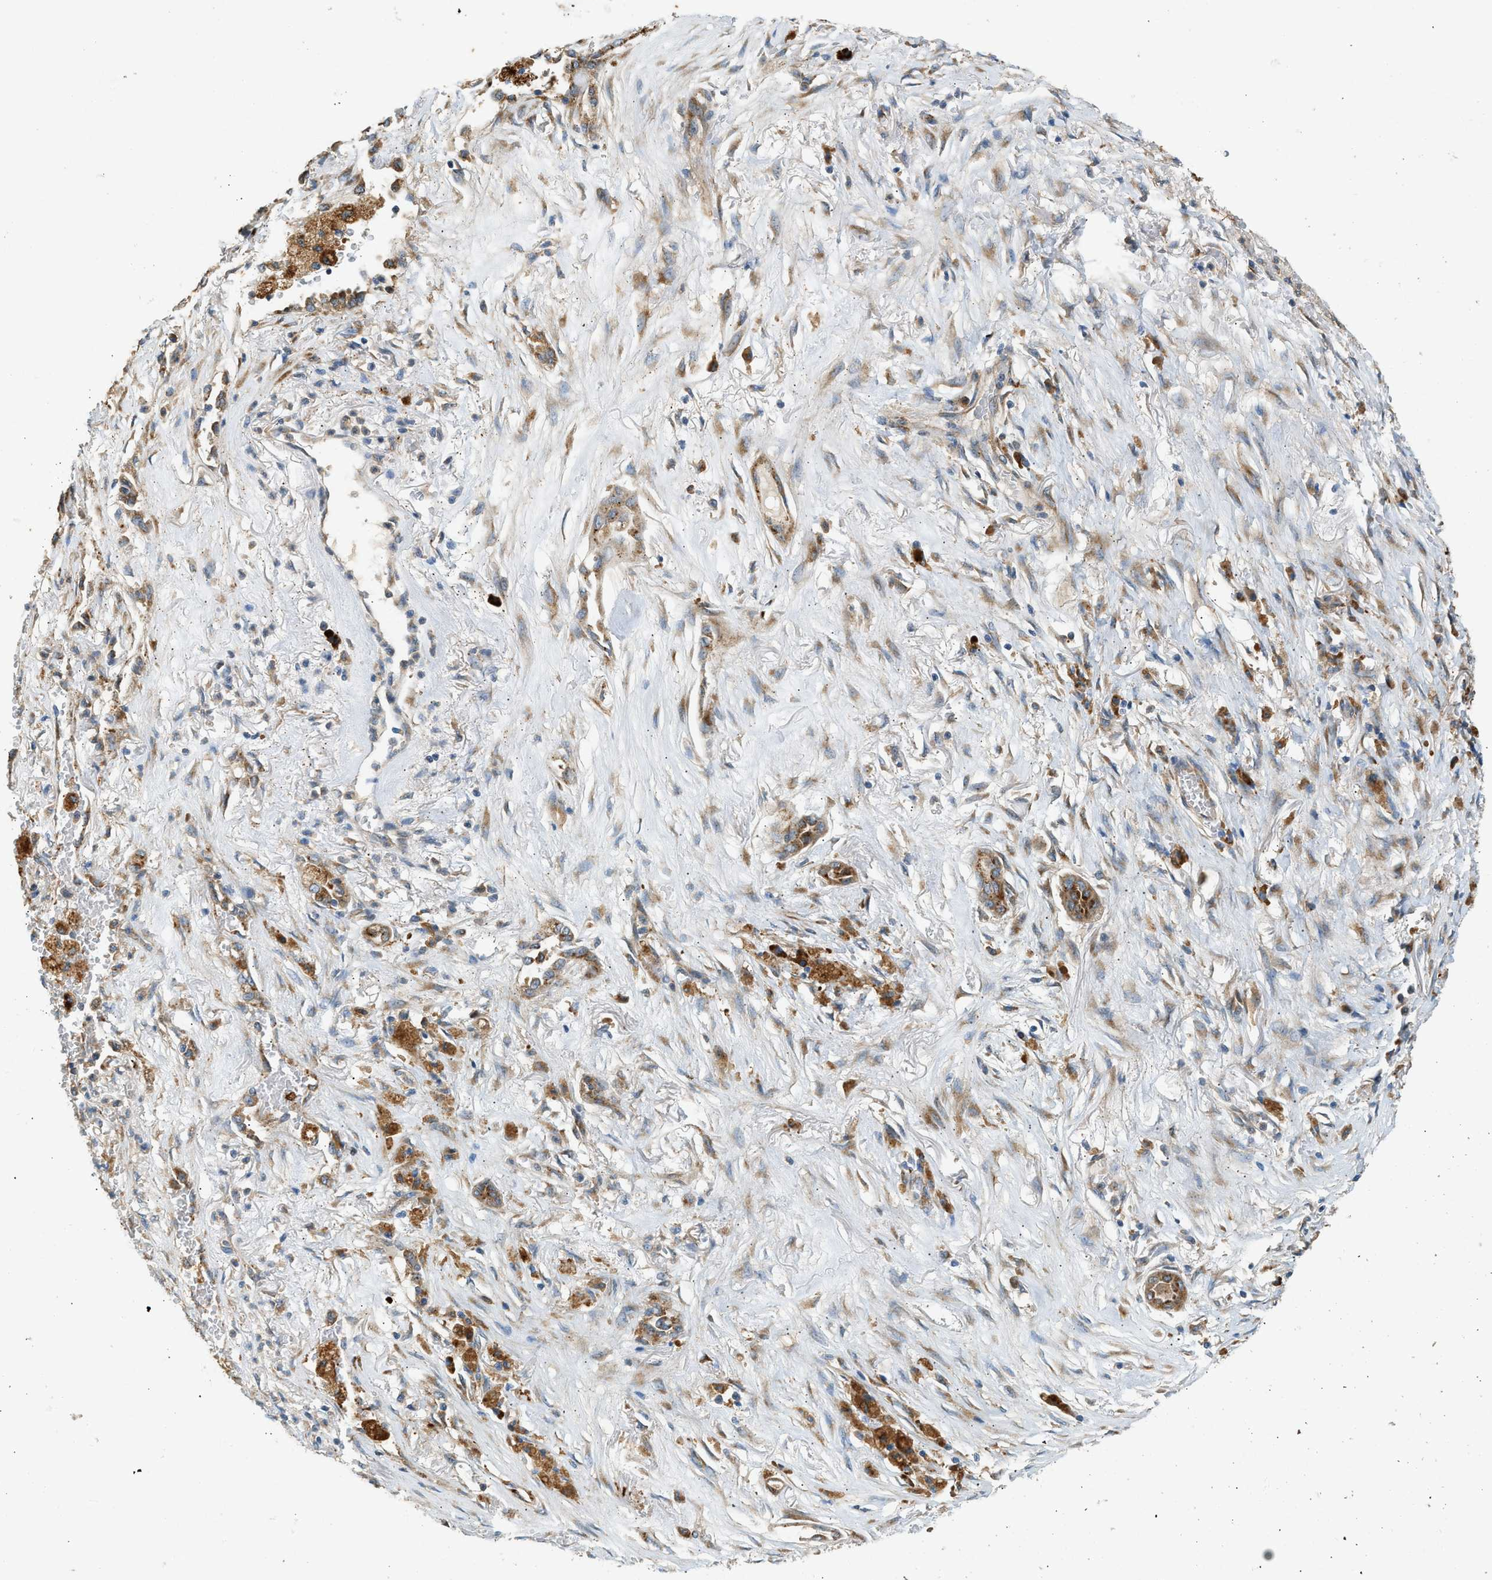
{"staining": {"intensity": "moderate", "quantity": ">75%", "location": "cytoplasmic/membranous"}, "tissue": "lung cancer", "cell_type": "Tumor cells", "image_type": "cancer", "snomed": [{"axis": "morphology", "description": "Squamous cell carcinoma, NOS"}, {"axis": "topography", "description": "Lung"}], "caption": "The image shows a brown stain indicating the presence of a protein in the cytoplasmic/membranous of tumor cells in lung cancer. Immunohistochemistry (ihc) stains the protein in brown and the nuclei are stained blue.", "gene": "CTSB", "patient": {"sex": "male", "age": 61}}